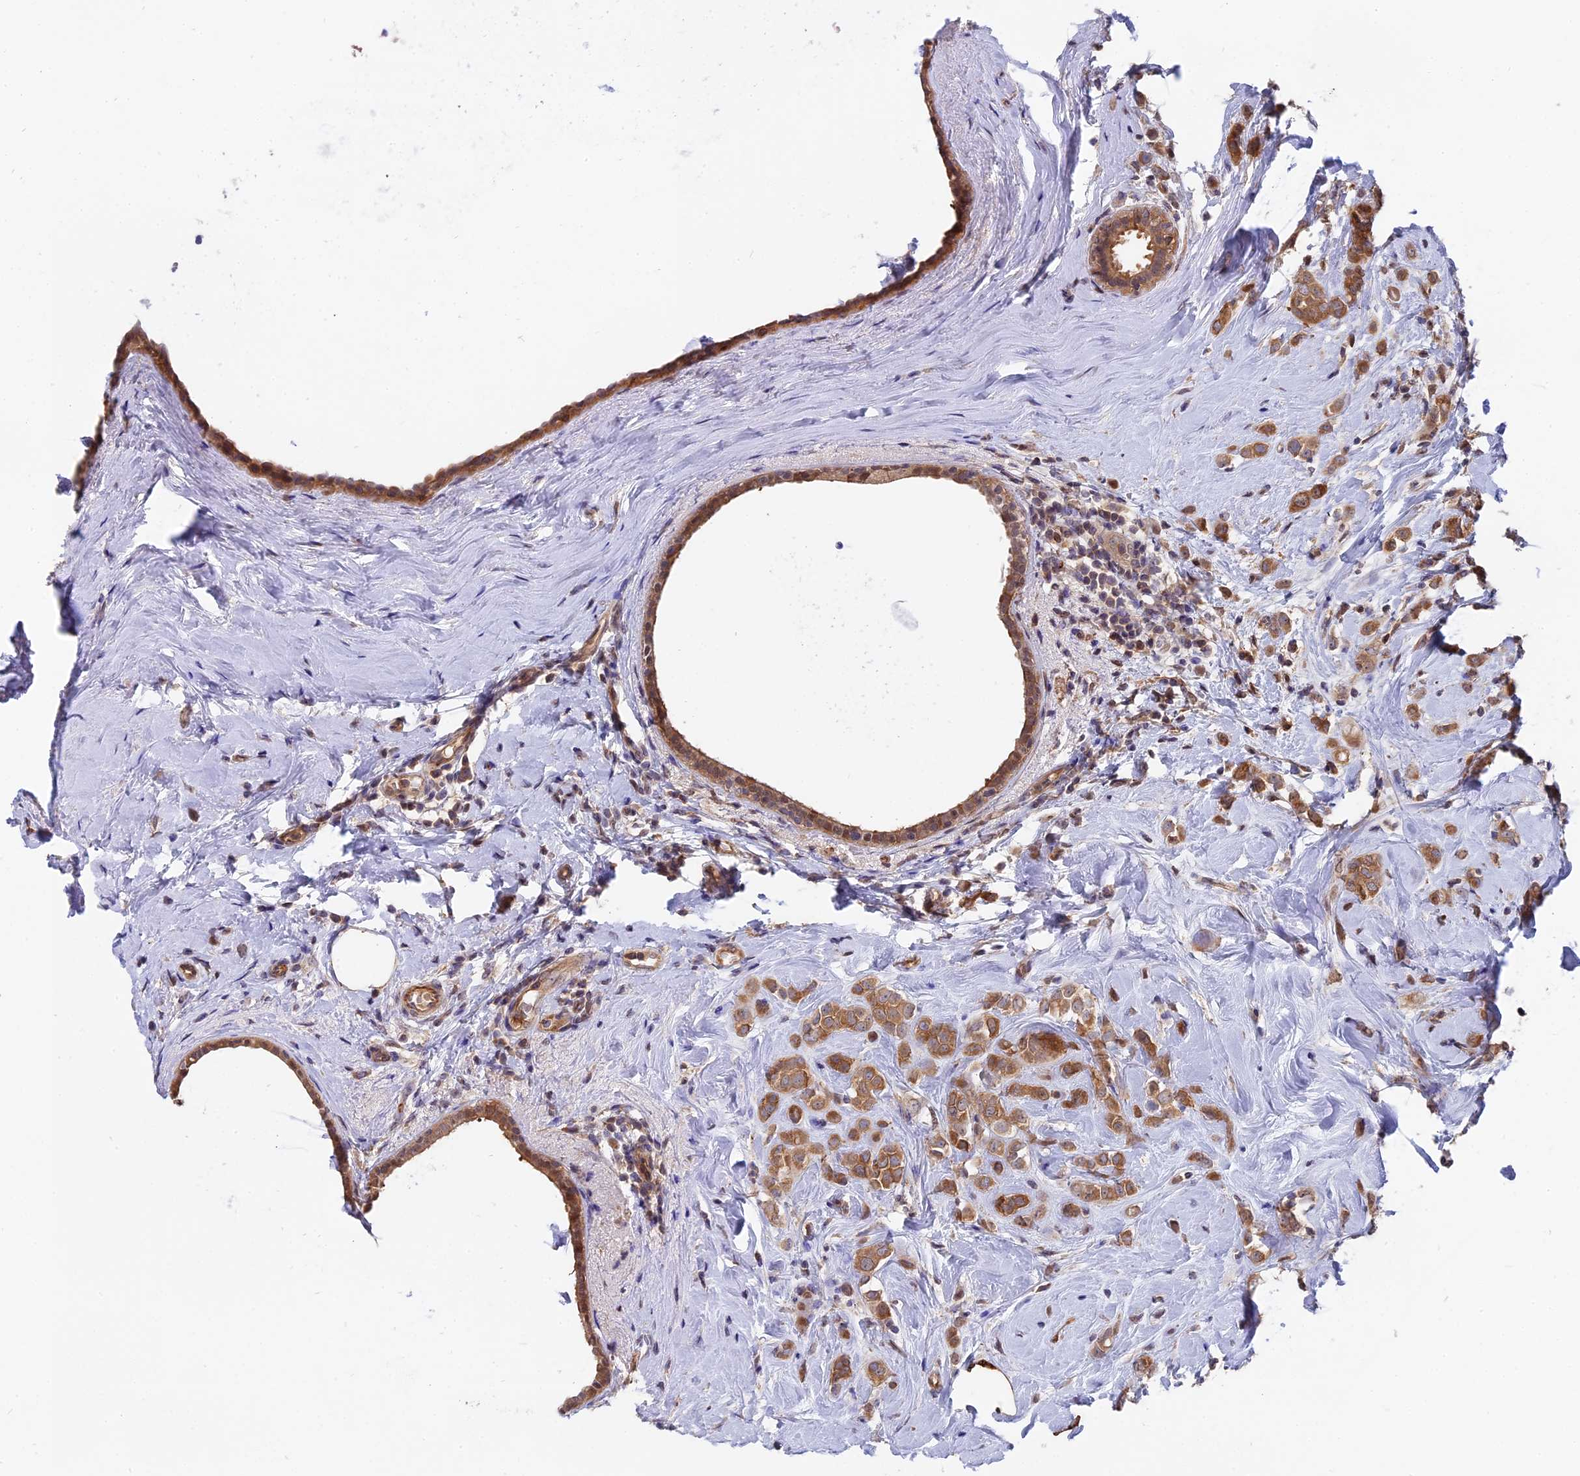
{"staining": {"intensity": "moderate", "quantity": ">75%", "location": "cytoplasmic/membranous"}, "tissue": "breast cancer", "cell_type": "Tumor cells", "image_type": "cancer", "snomed": [{"axis": "morphology", "description": "Lobular carcinoma"}, {"axis": "topography", "description": "Breast"}], "caption": "Immunohistochemistry (DAB) staining of human lobular carcinoma (breast) reveals moderate cytoplasmic/membranous protein expression in about >75% of tumor cells. The staining was performed using DAB, with brown indicating positive protein expression. Nuclei are stained blue with hematoxylin.", "gene": "FAM118B", "patient": {"sex": "female", "age": 47}}